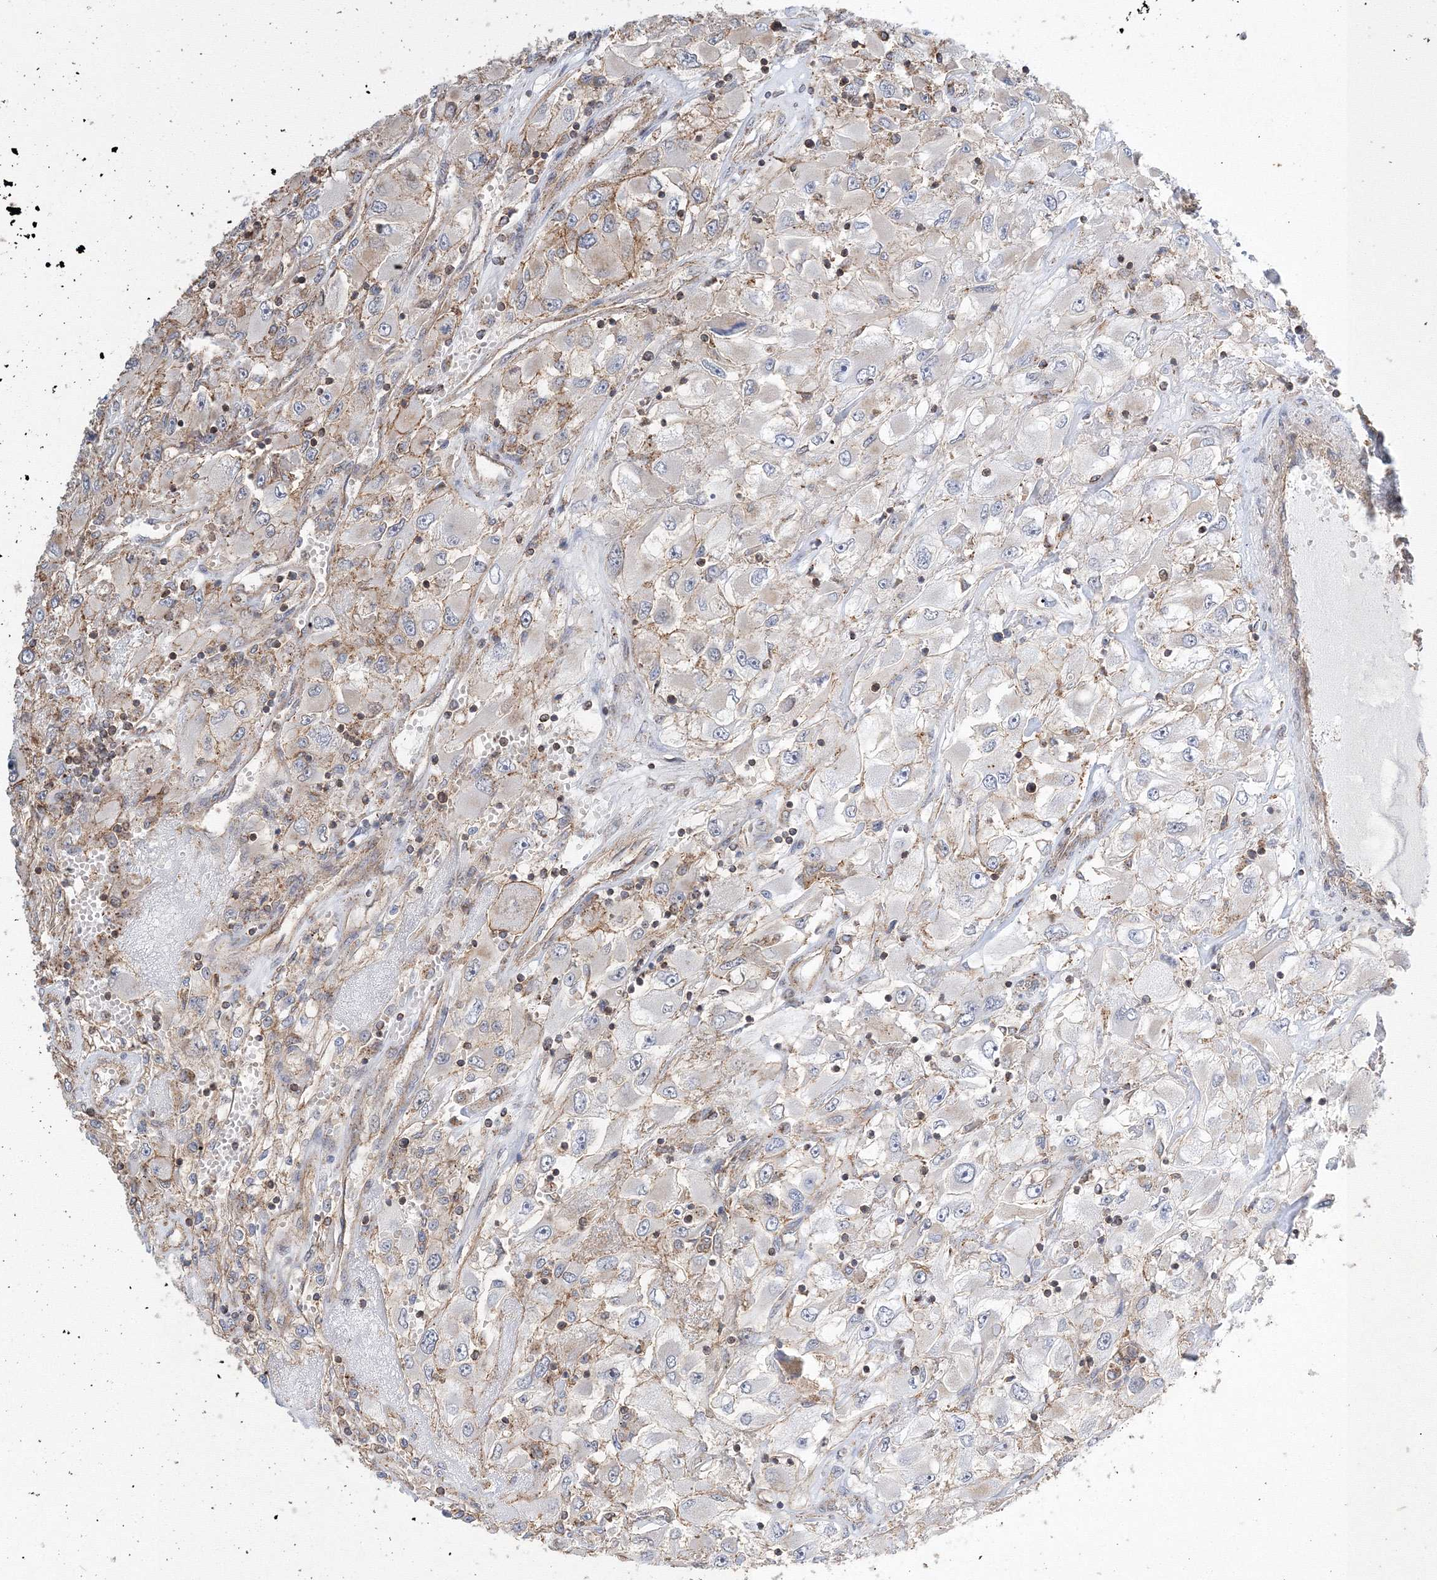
{"staining": {"intensity": "moderate", "quantity": "<25%", "location": "cytoplasmic/membranous"}, "tissue": "renal cancer", "cell_type": "Tumor cells", "image_type": "cancer", "snomed": [{"axis": "morphology", "description": "Adenocarcinoma, NOS"}, {"axis": "topography", "description": "Kidney"}], "caption": "Renal cancer stained for a protein (brown) reveals moderate cytoplasmic/membranous positive expression in about <25% of tumor cells.", "gene": "AASDH", "patient": {"sex": "female", "age": 52}}